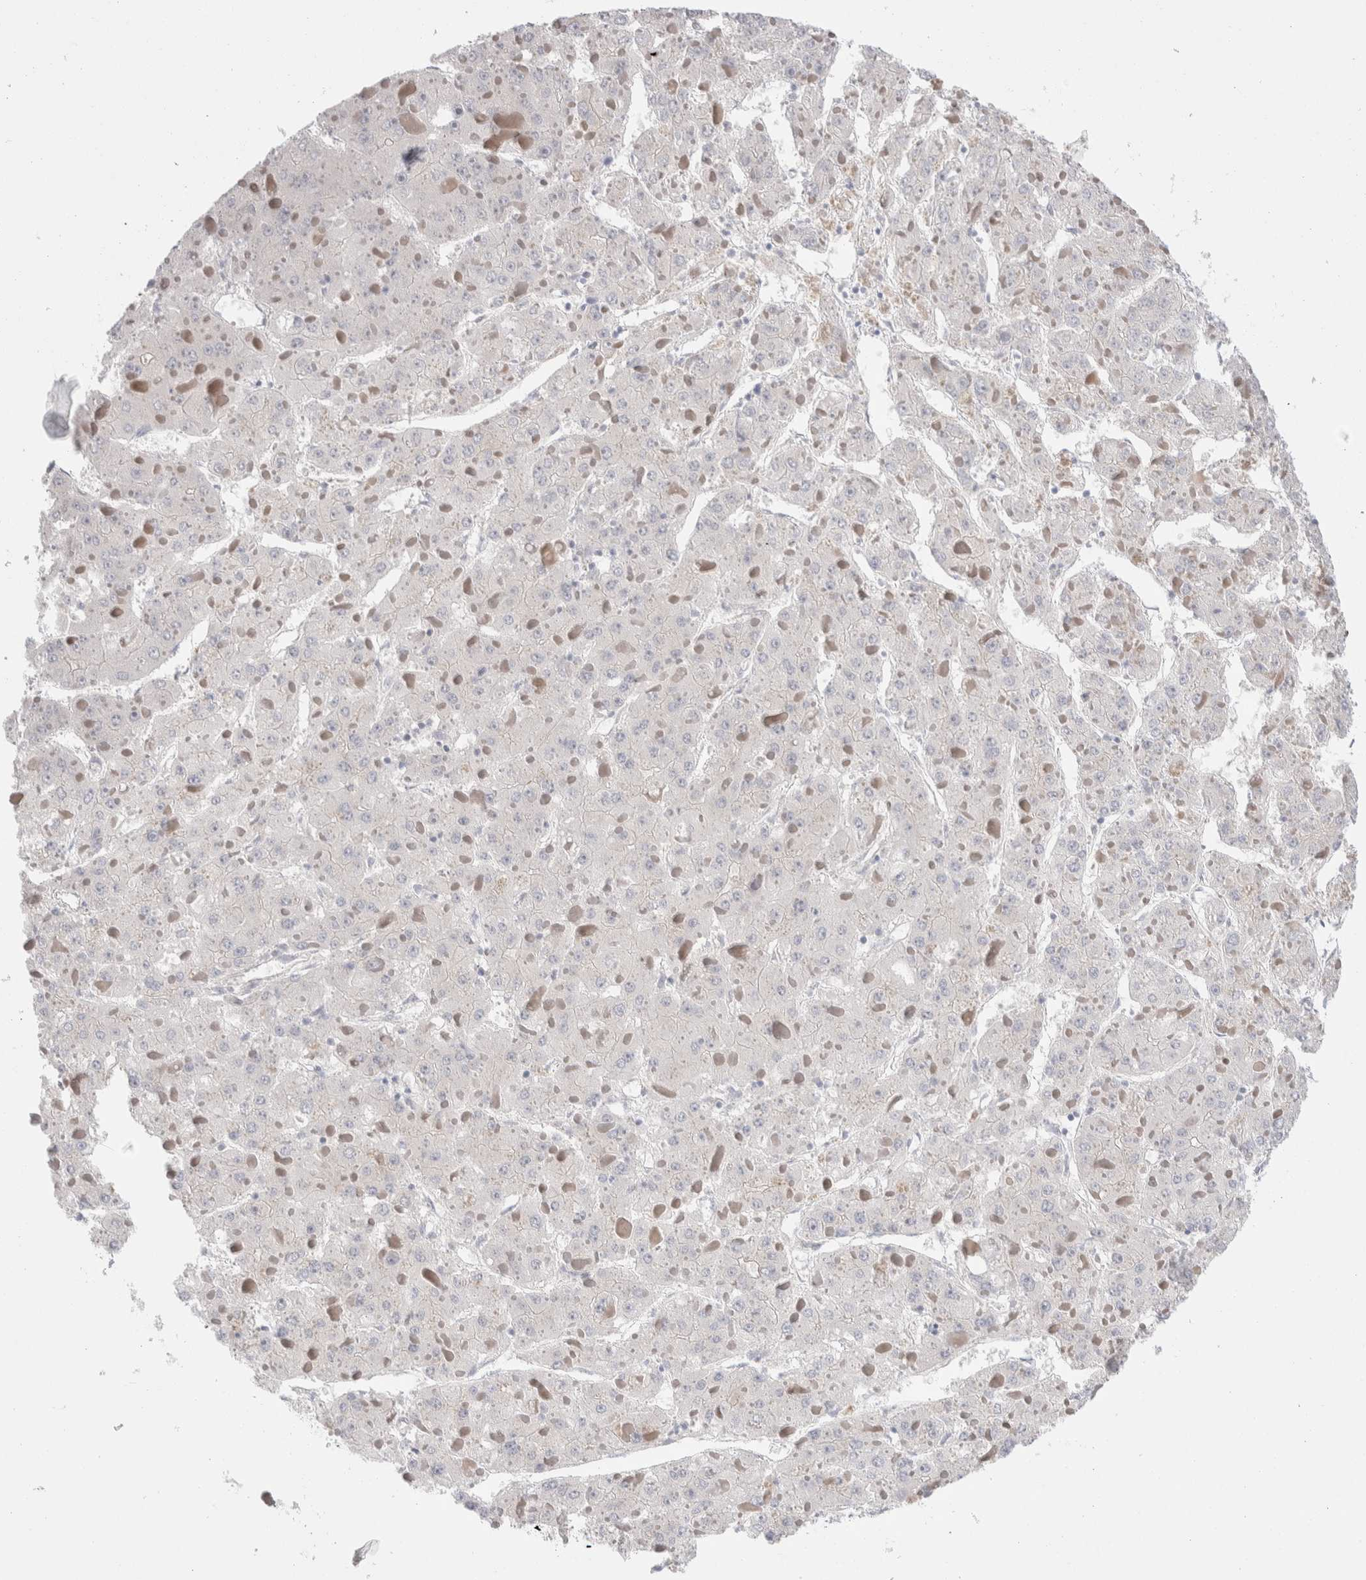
{"staining": {"intensity": "negative", "quantity": "none", "location": "none"}, "tissue": "liver cancer", "cell_type": "Tumor cells", "image_type": "cancer", "snomed": [{"axis": "morphology", "description": "Carcinoma, Hepatocellular, NOS"}, {"axis": "topography", "description": "Liver"}], "caption": "A photomicrograph of human hepatocellular carcinoma (liver) is negative for staining in tumor cells.", "gene": "C1orf112", "patient": {"sex": "female", "age": 73}}